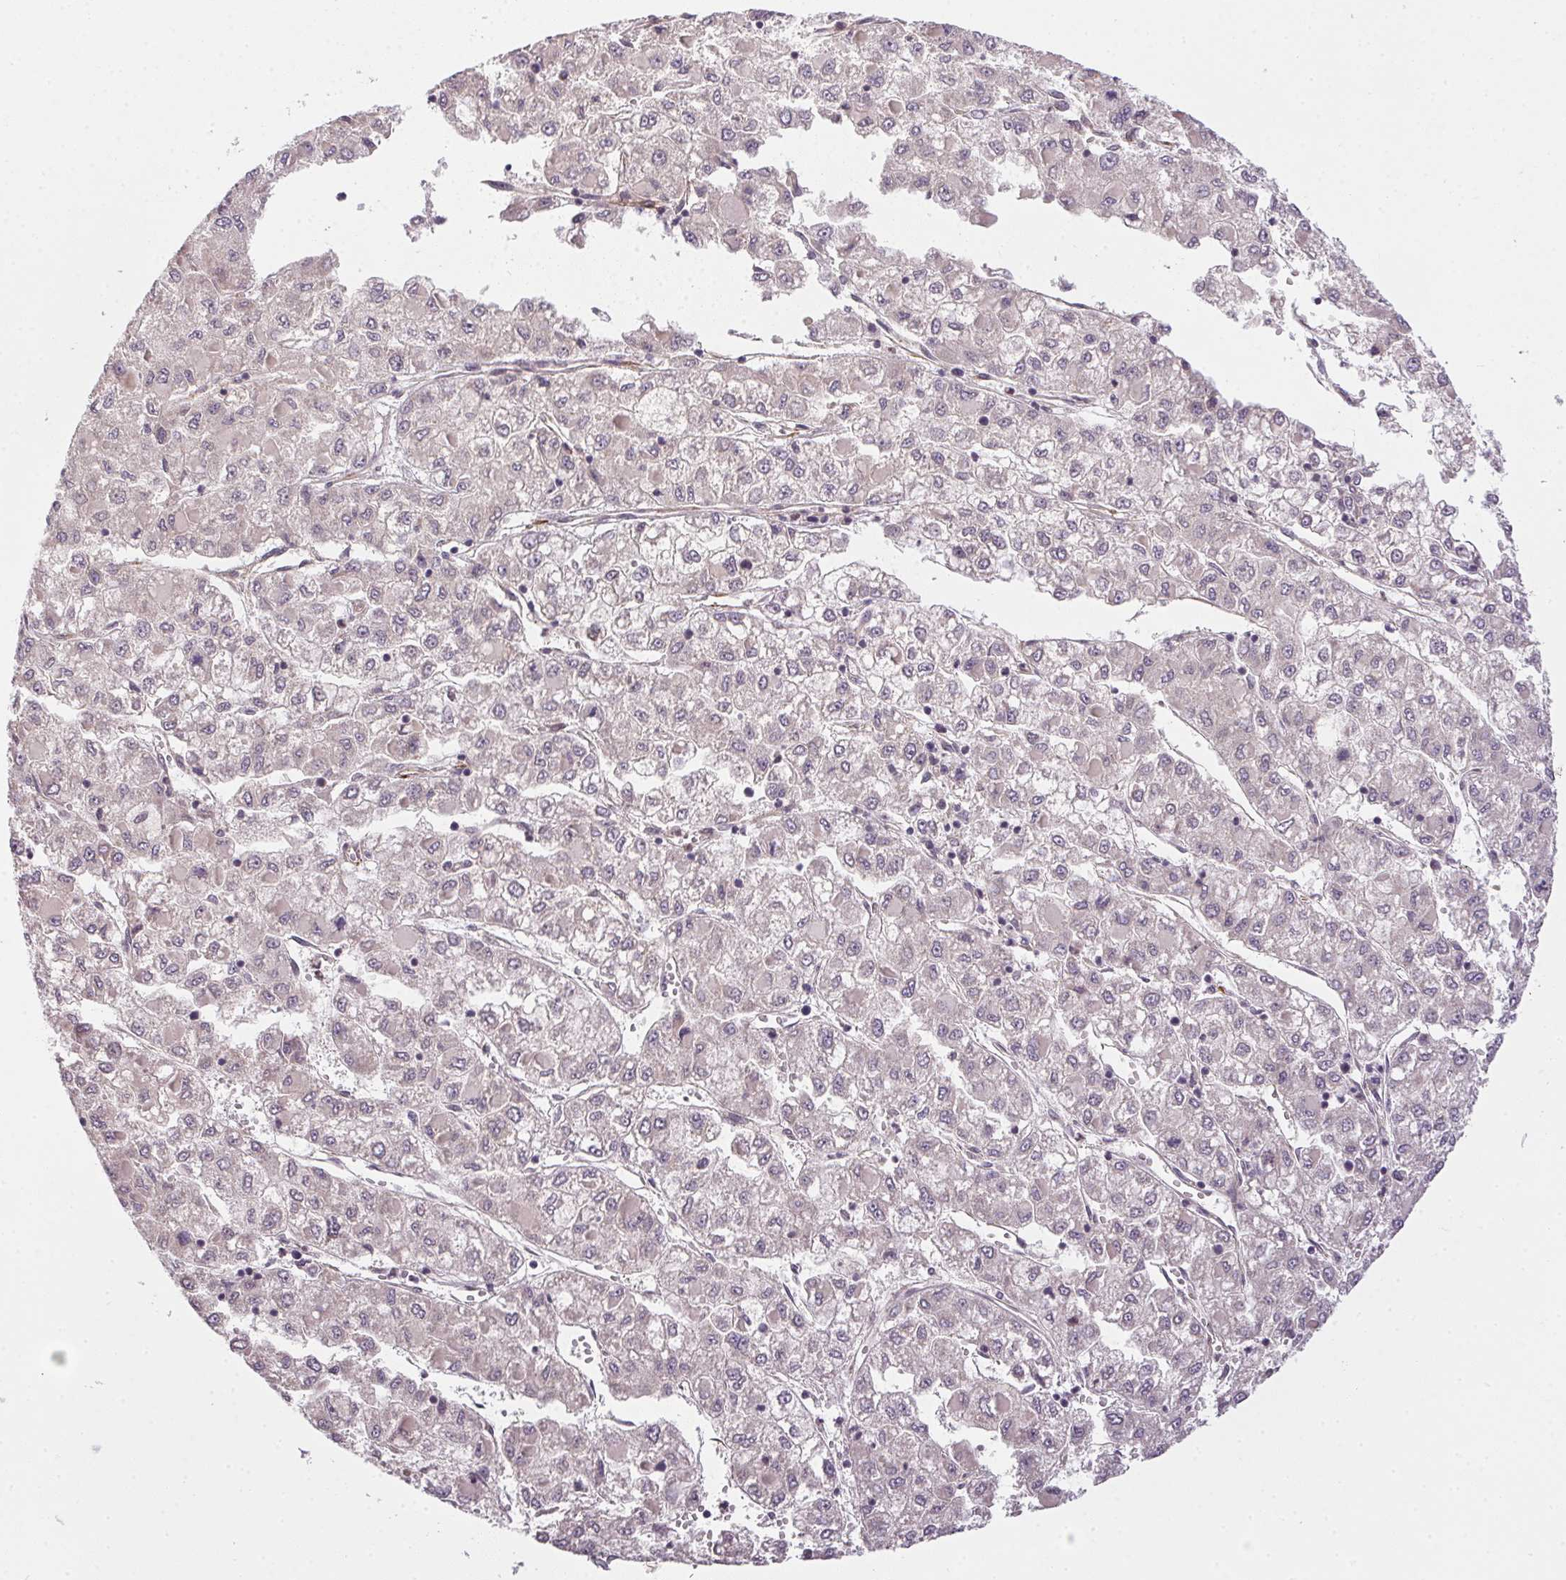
{"staining": {"intensity": "negative", "quantity": "none", "location": "none"}, "tissue": "liver cancer", "cell_type": "Tumor cells", "image_type": "cancer", "snomed": [{"axis": "morphology", "description": "Carcinoma, Hepatocellular, NOS"}, {"axis": "topography", "description": "Liver"}], "caption": "Immunohistochemical staining of liver cancer (hepatocellular carcinoma) shows no significant positivity in tumor cells.", "gene": "CFAP92", "patient": {"sex": "male", "age": 40}}